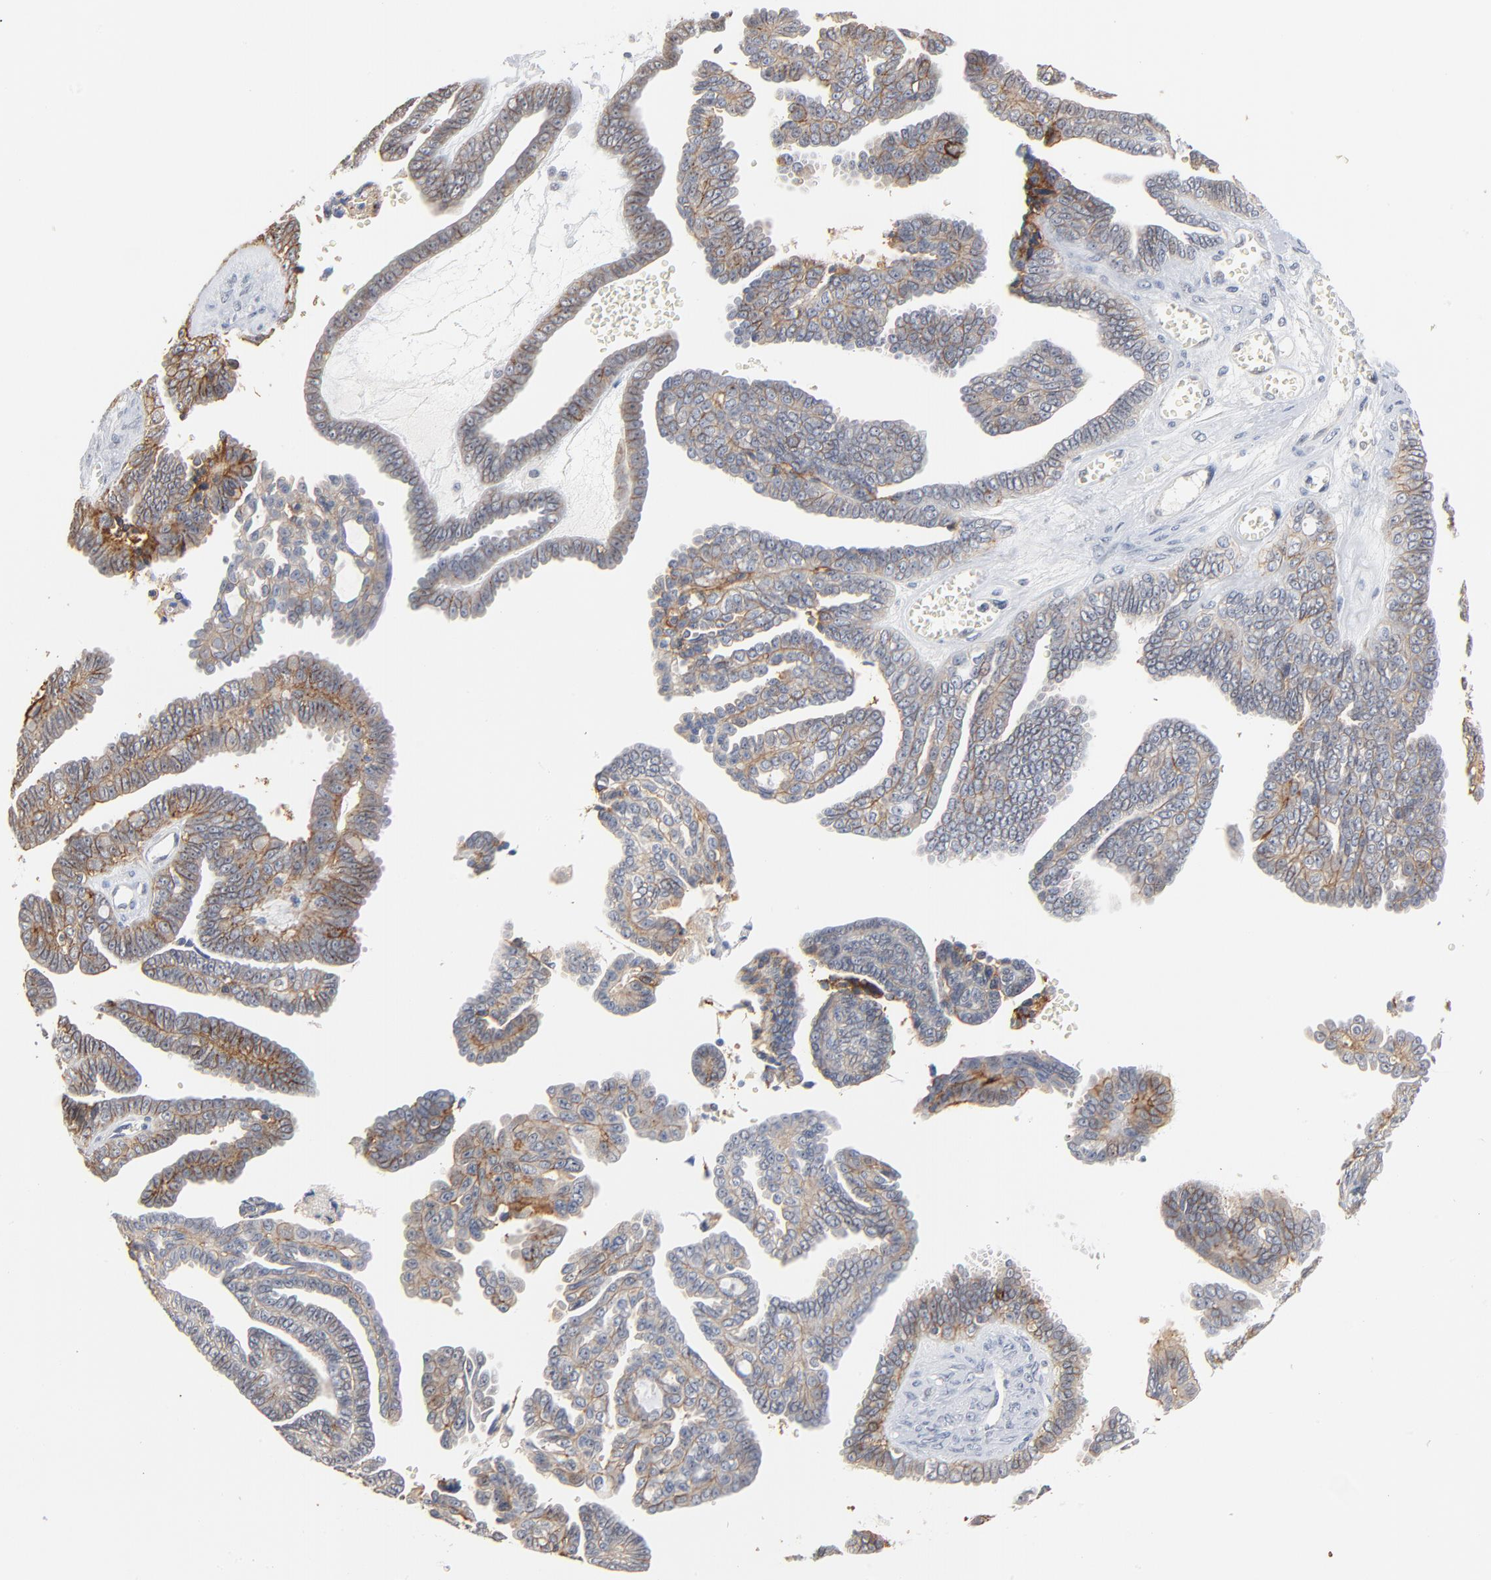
{"staining": {"intensity": "weak", "quantity": ">75%", "location": "cytoplasmic/membranous"}, "tissue": "ovarian cancer", "cell_type": "Tumor cells", "image_type": "cancer", "snomed": [{"axis": "morphology", "description": "Cystadenocarcinoma, serous, NOS"}, {"axis": "topography", "description": "Ovary"}], "caption": "High-power microscopy captured an IHC histopathology image of serous cystadenocarcinoma (ovarian), revealing weak cytoplasmic/membranous staining in approximately >75% of tumor cells. (Stains: DAB (3,3'-diaminobenzidine) in brown, nuclei in blue, Microscopy: brightfield microscopy at high magnification).", "gene": "EPCAM", "patient": {"sex": "female", "age": 71}}